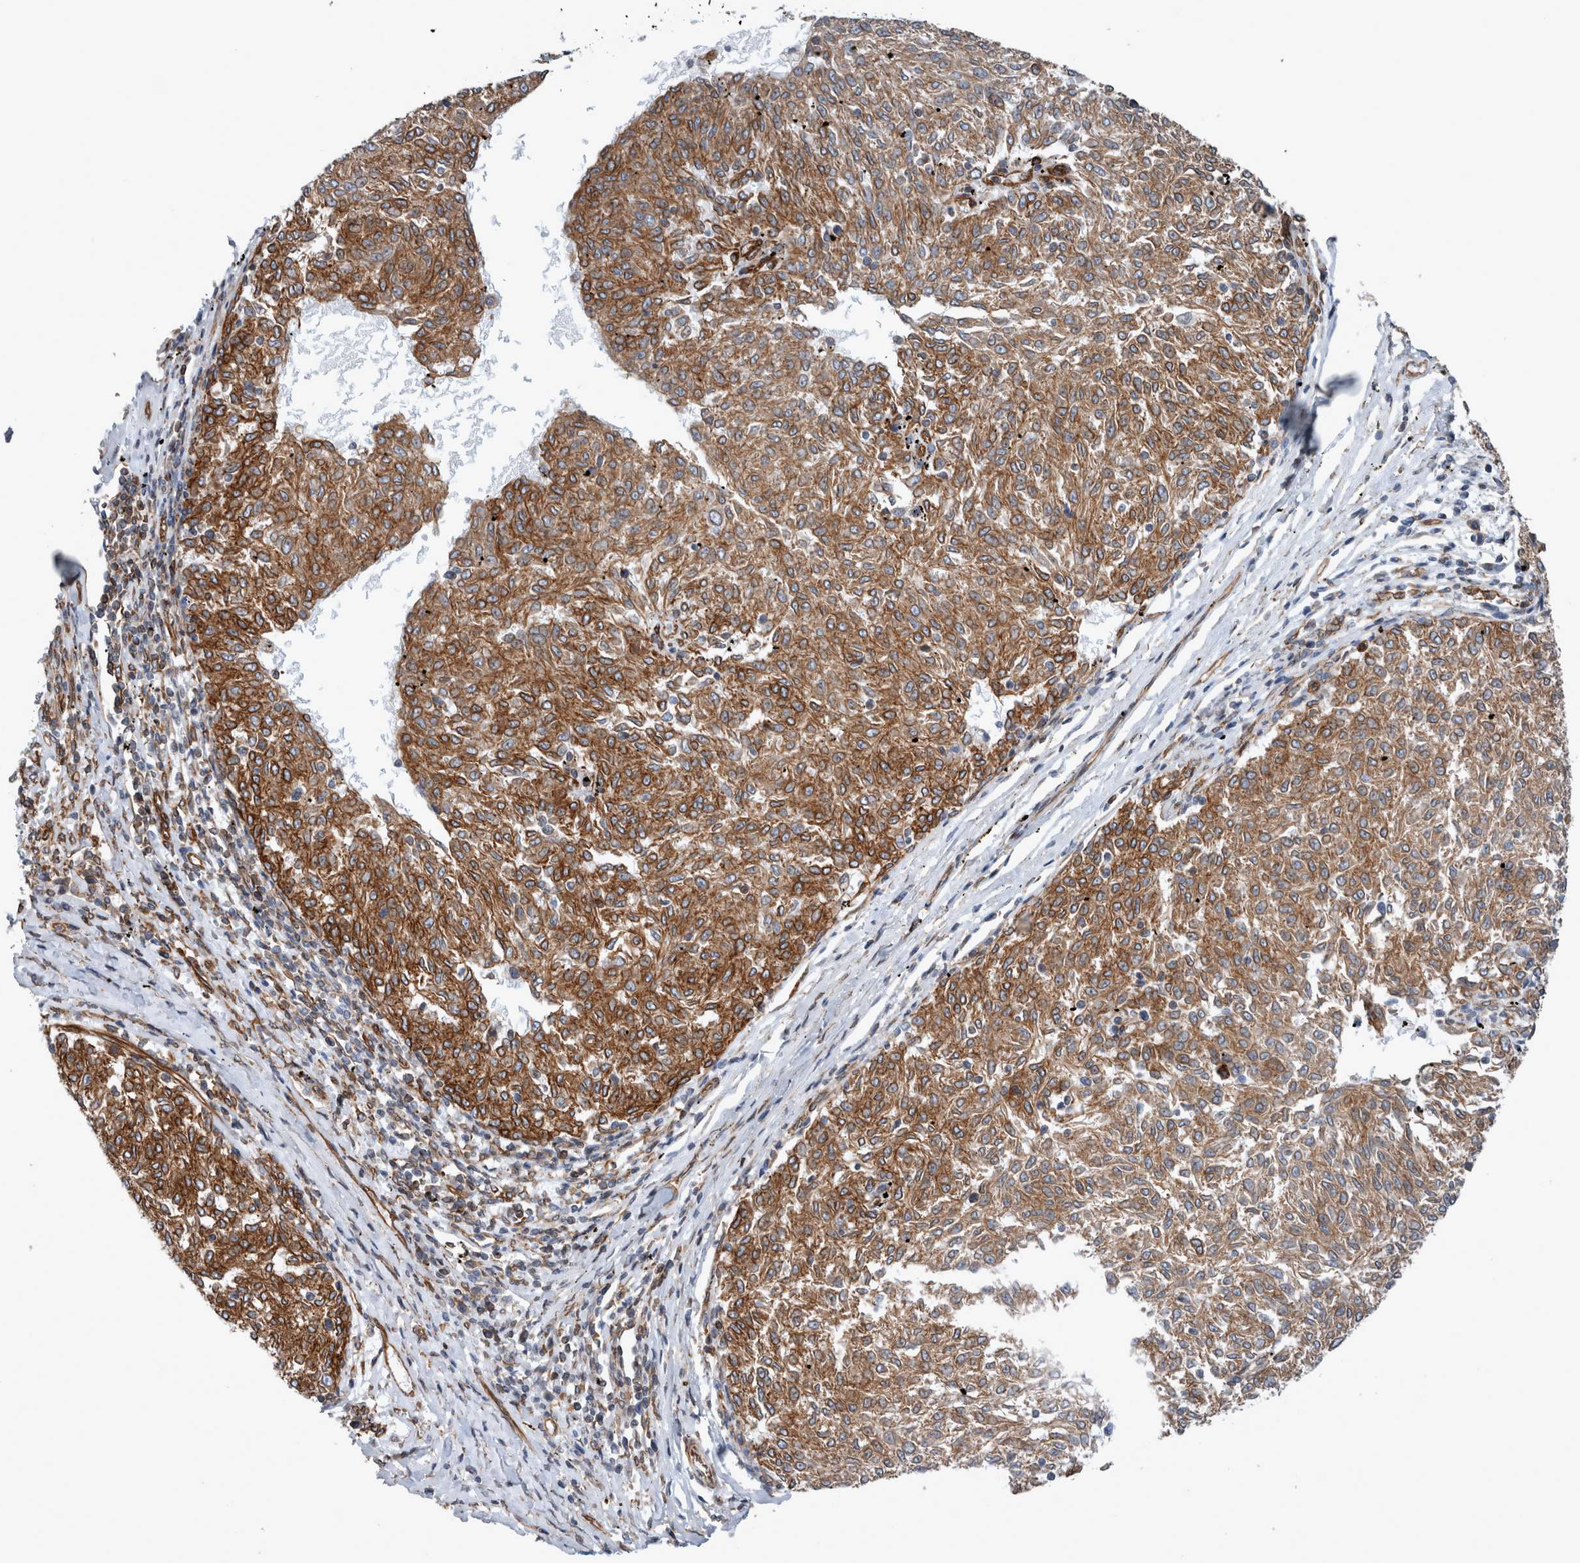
{"staining": {"intensity": "moderate", "quantity": ">75%", "location": "cytoplasmic/membranous"}, "tissue": "melanoma", "cell_type": "Tumor cells", "image_type": "cancer", "snomed": [{"axis": "morphology", "description": "Malignant melanoma, NOS"}, {"axis": "topography", "description": "Skin"}], "caption": "Human malignant melanoma stained with a brown dye exhibits moderate cytoplasmic/membranous positive staining in approximately >75% of tumor cells.", "gene": "PLEC", "patient": {"sex": "female", "age": 72}}